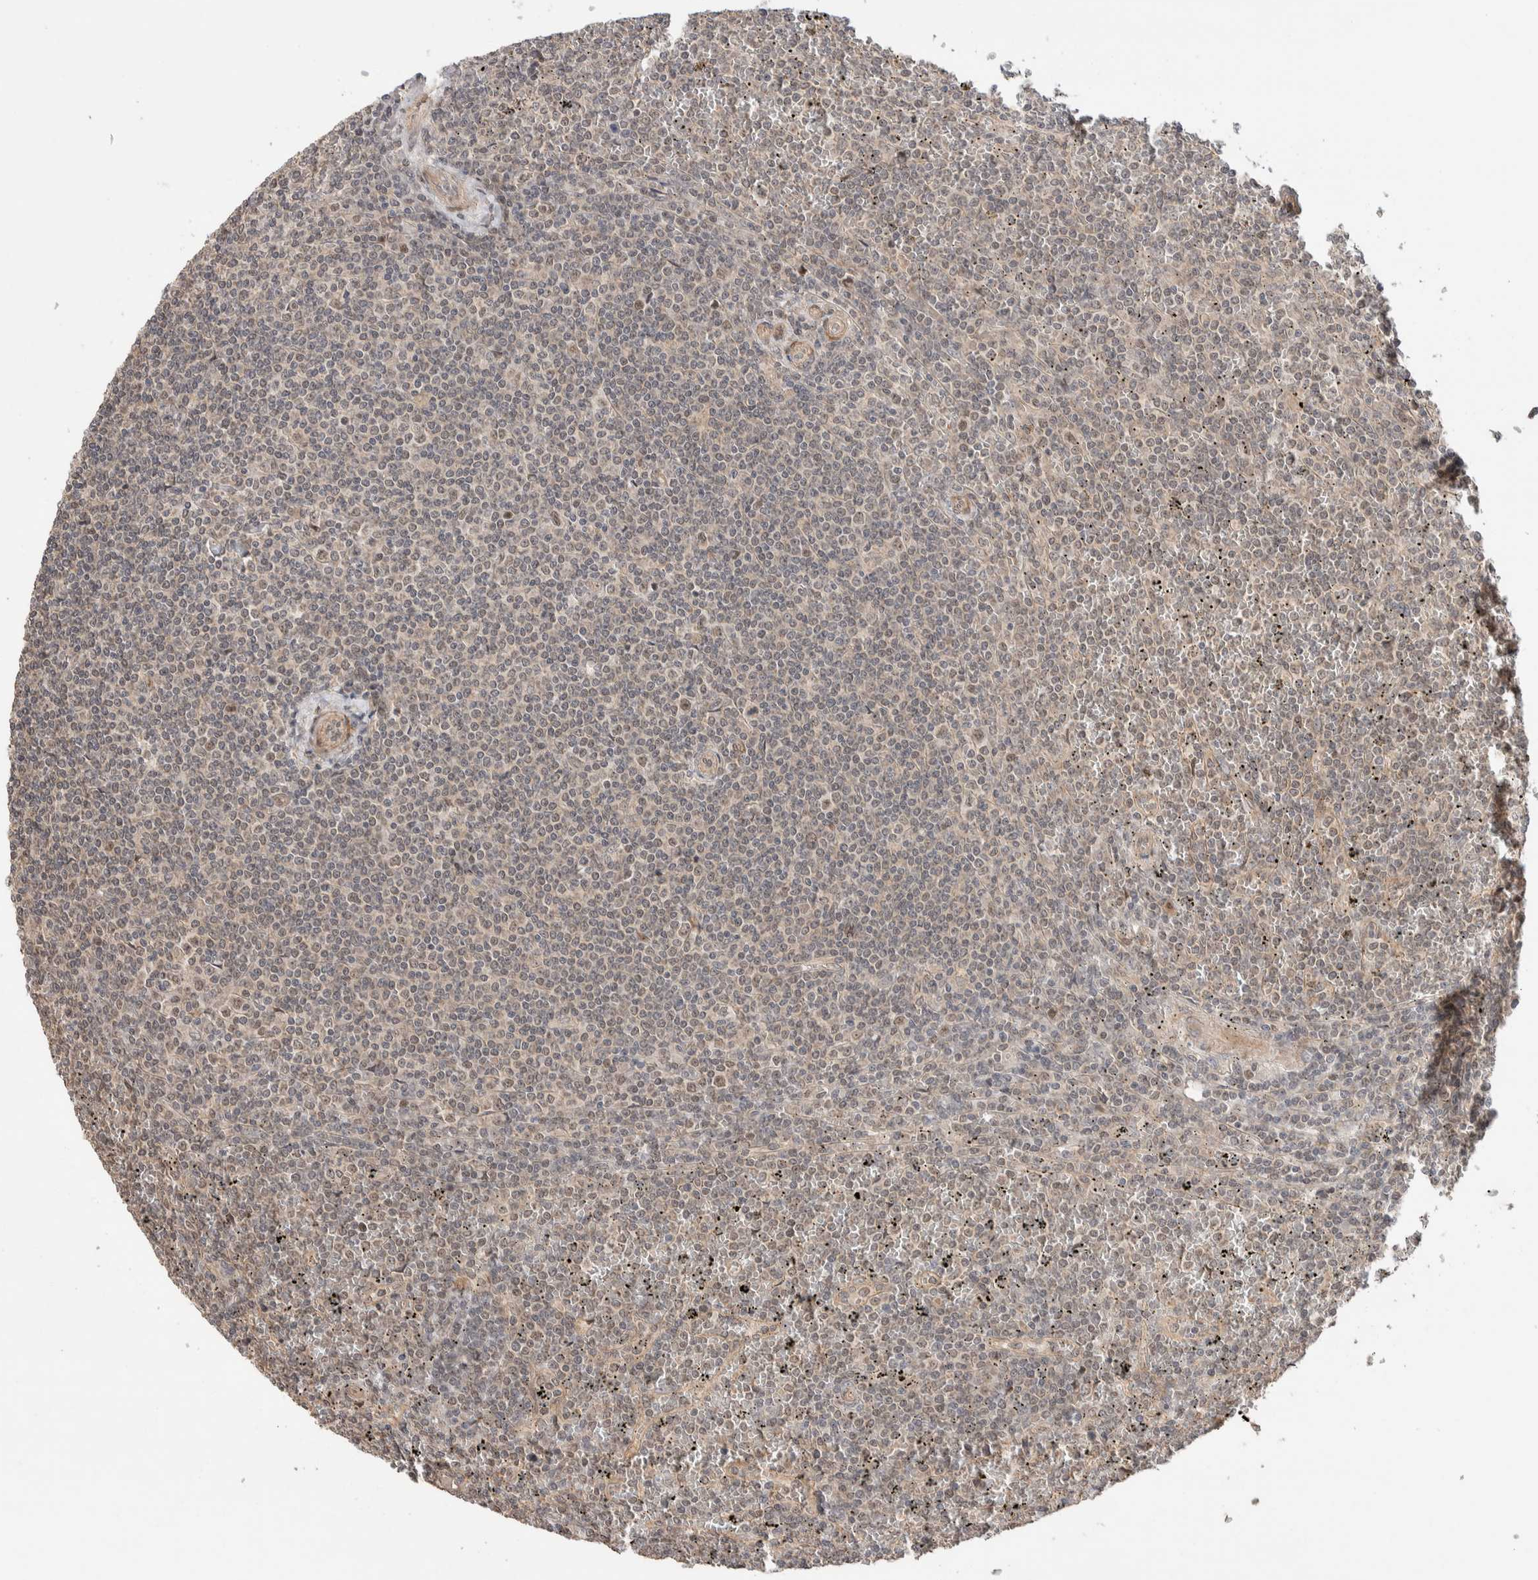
{"staining": {"intensity": "weak", "quantity": "<25%", "location": "nuclear"}, "tissue": "lymphoma", "cell_type": "Tumor cells", "image_type": "cancer", "snomed": [{"axis": "morphology", "description": "Malignant lymphoma, non-Hodgkin's type, Low grade"}, {"axis": "topography", "description": "Spleen"}], "caption": "Histopathology image shows no significant protein expression in tumor cells of low-grade malignant lymphoma, non-Hodgkin's type.", "gene": "PRDM15", "patient": {"sex": "female", "age": 19}}